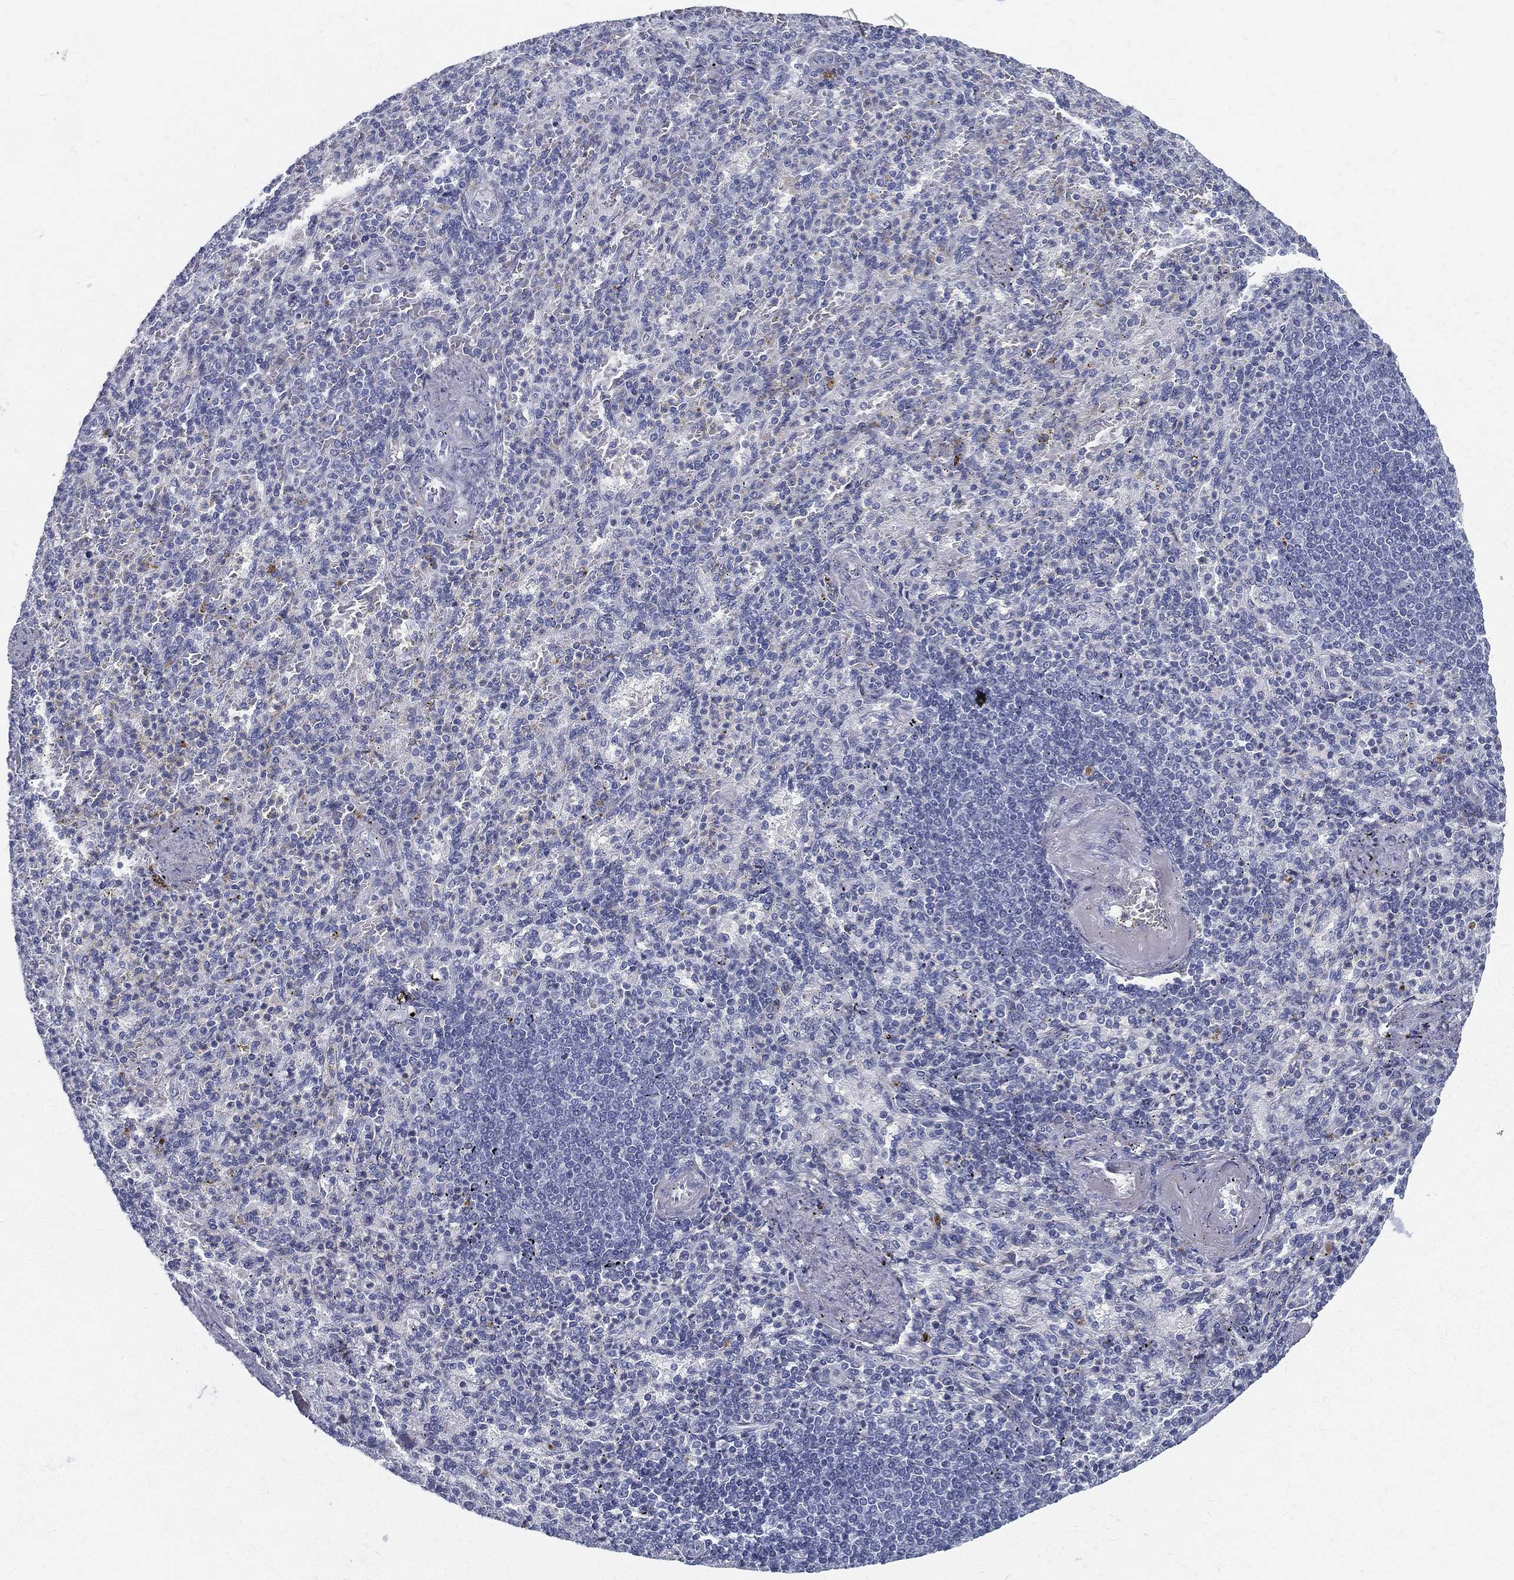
{"staining": {"intensity": "negative", "quantity": "none", "location": "none"}, "tissue": "spleen", "cell_type": "Cells in red pulp", "image_type": "normal", "snomed": [{"axis": "morphology", "description": "Normal tissue, NOS"}, {"axis": "topography", "description": "Spleen"}], "caption": "Human spleen stained for a protein using immunohistochemistry (IHC) demonstrates no positivity in cells in red pulp.", "gene": "SPPL2C", "patient": {"sex": "female", "age": 74}}